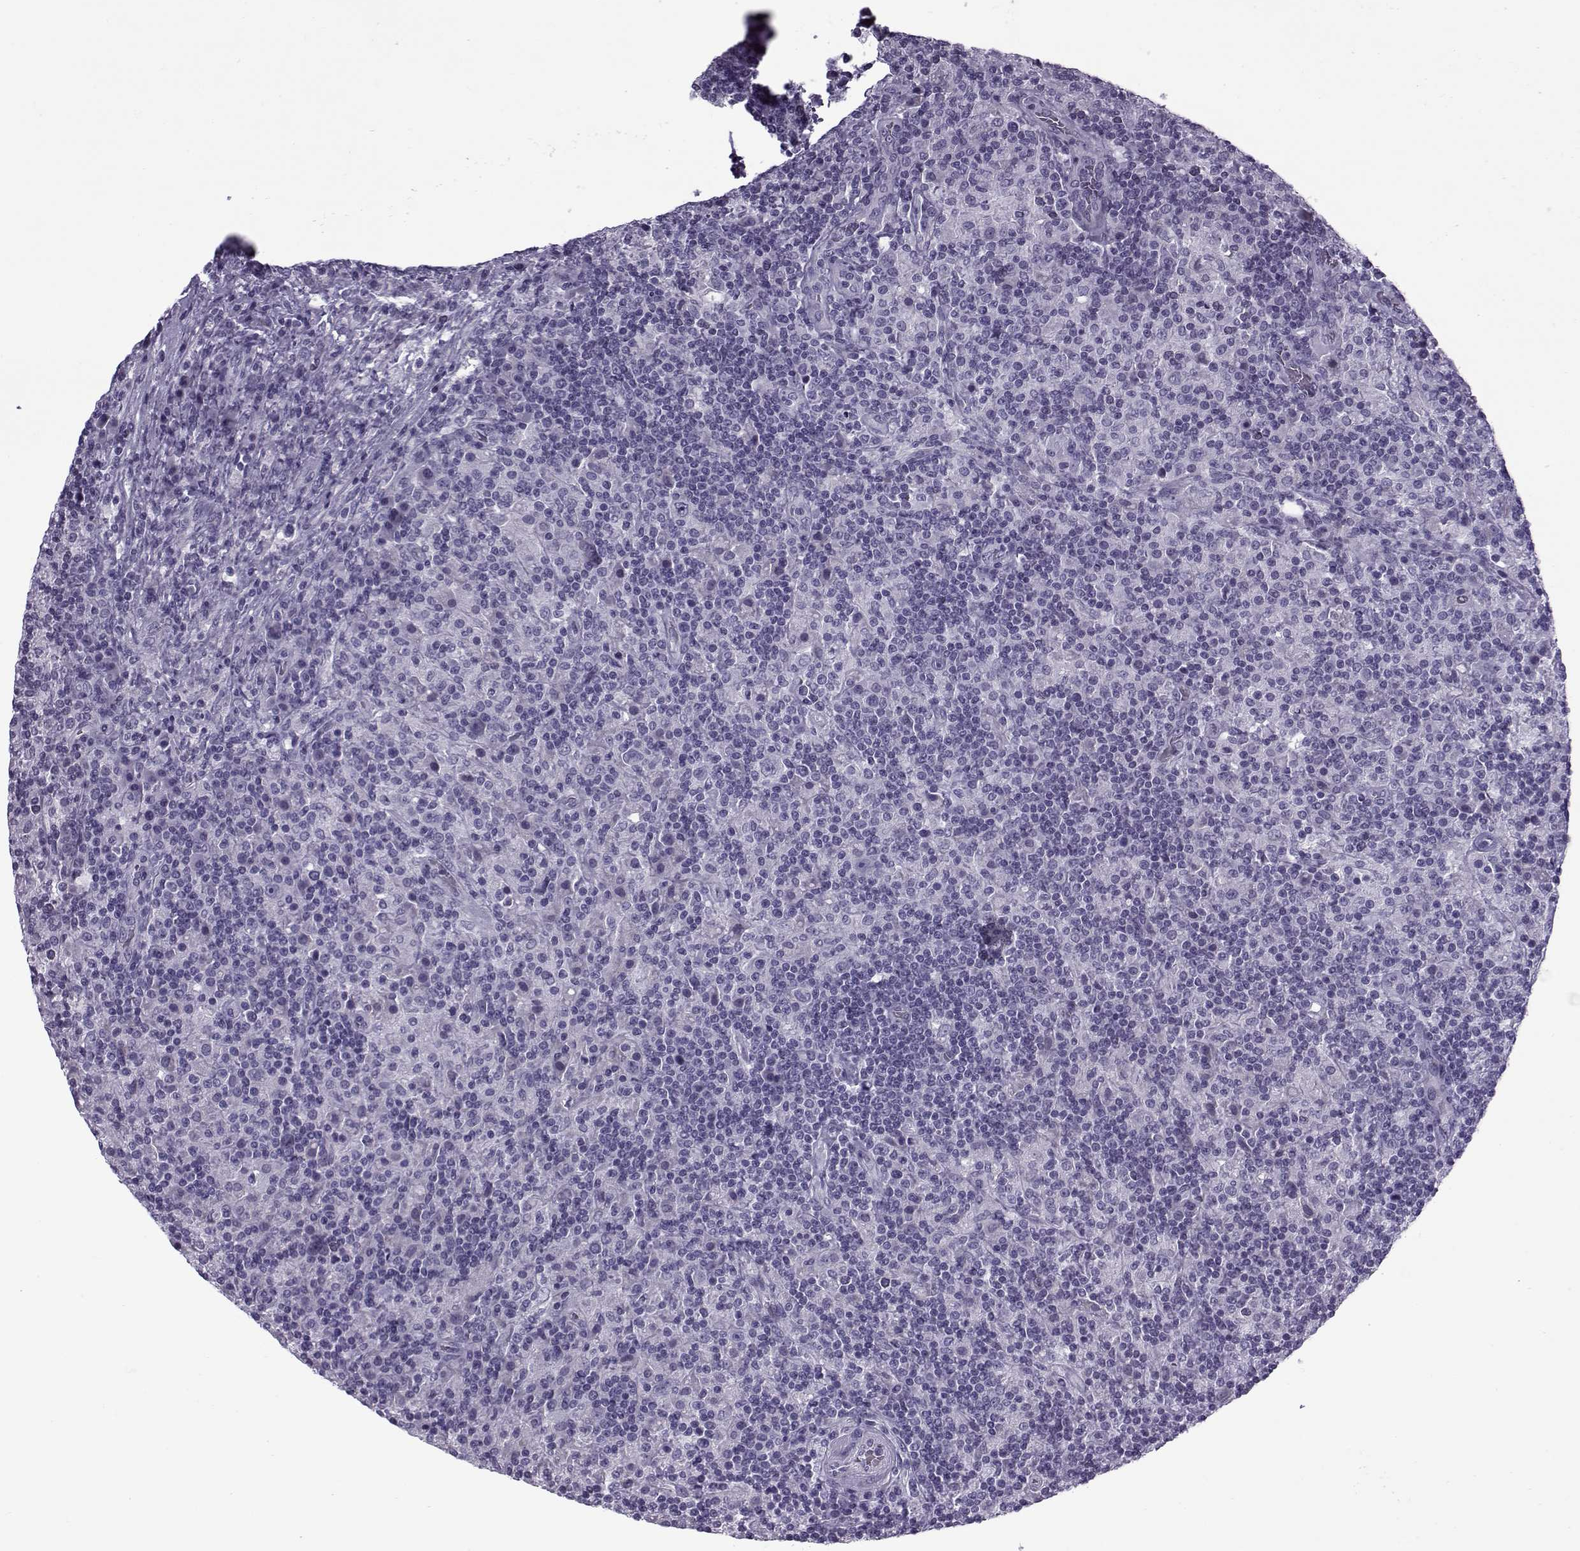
{"staining": {"intensity": "negative", "quantity": "none", "location": "none"}, "tissue": "lymphoma", "cell_type": "Tumor cells", "image_type": "cancer", "snomed": [{"axis": "morphology", "description": "Hodgkin's disease, NOS"}, {"axis": "topography", "description": "Lymph node"}], "caption": "Immunohistochemical staining of Hodgkin's disease displays no significant staining in tumor cells.", "gene": "OIP5", "patient": {"sex": "male", "age": 70}}